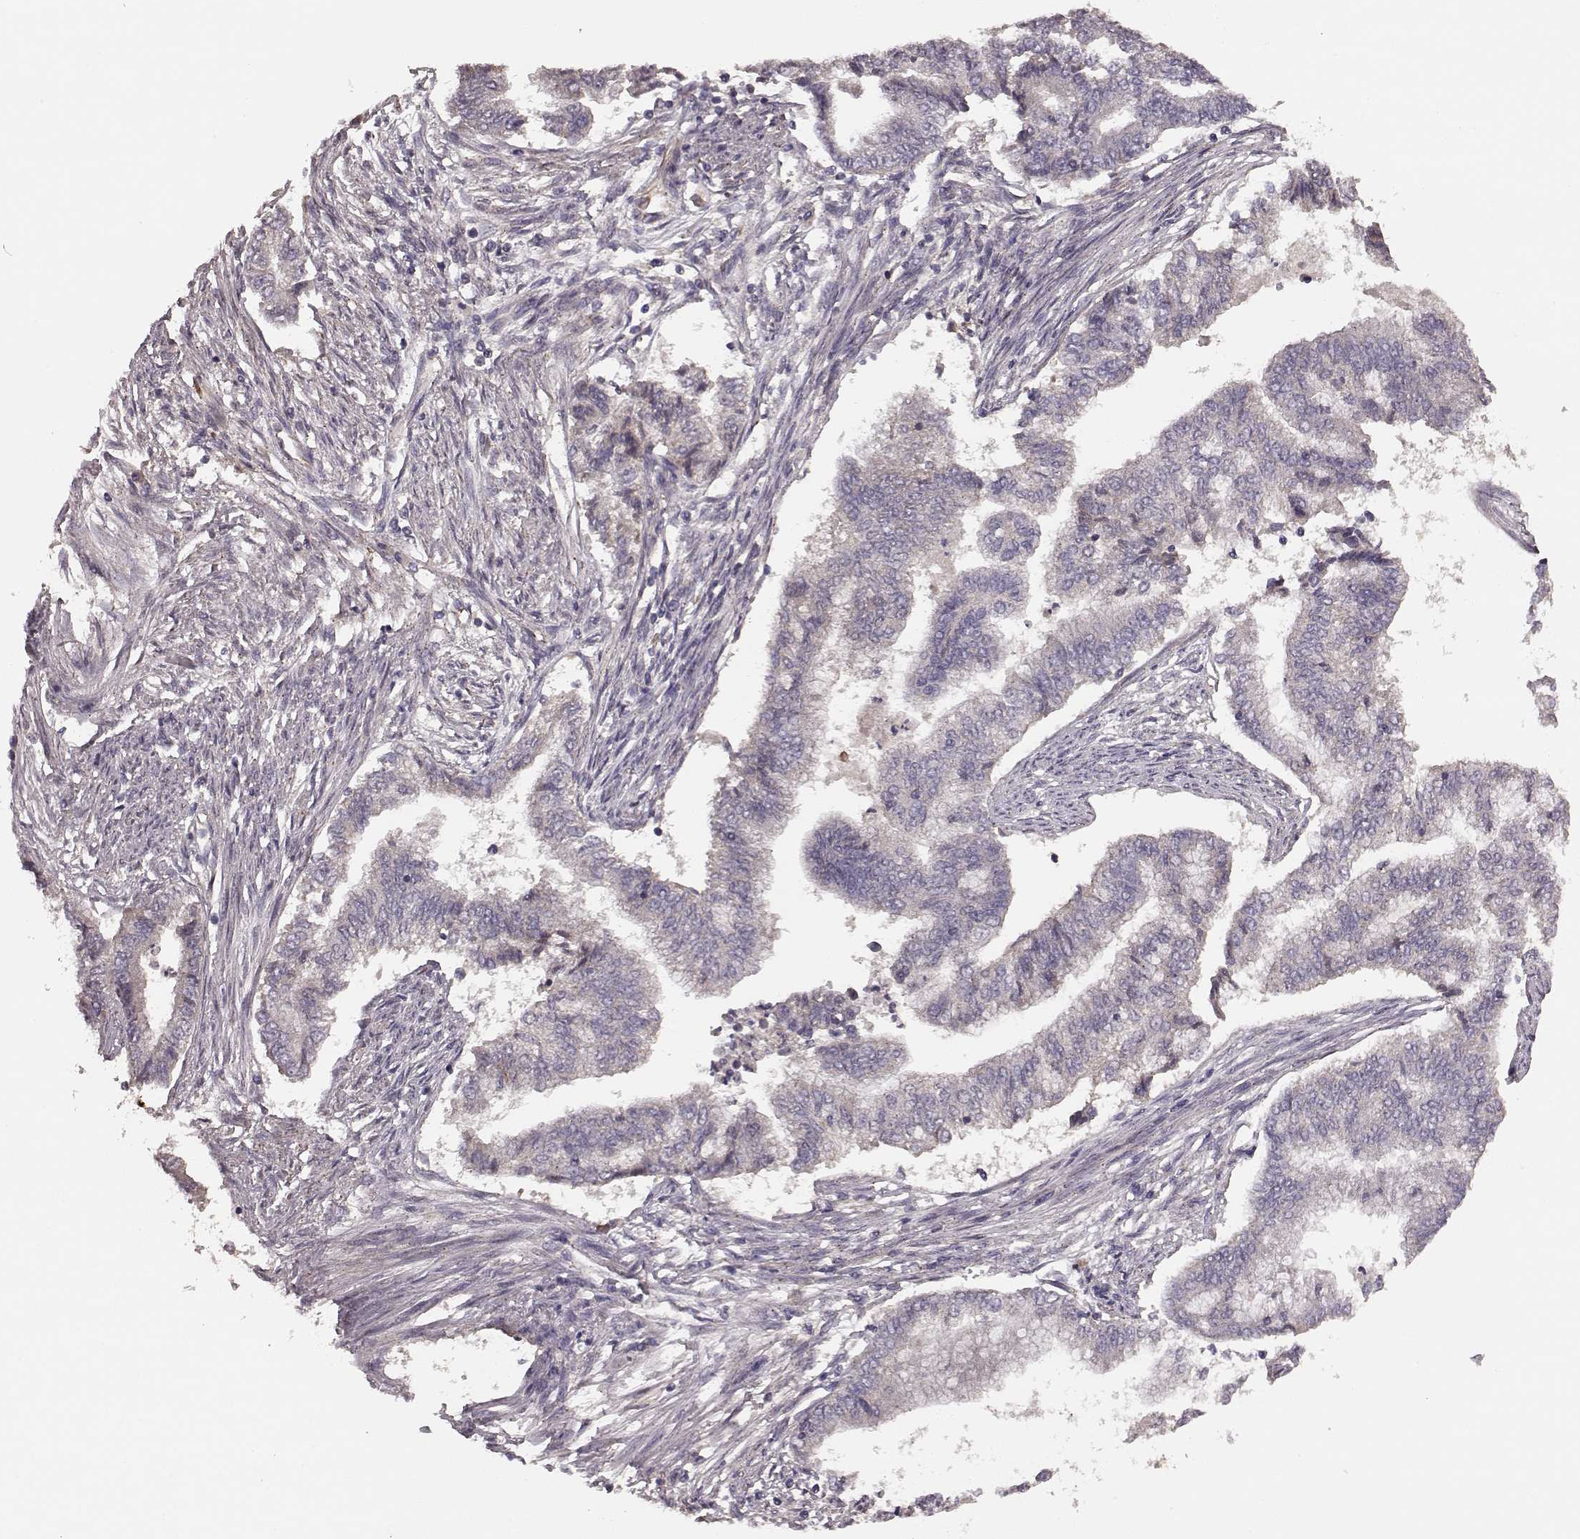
{"staining": {"intensity": "negative", "quantity": "none", "location": "none"}, "tissue": "endometrial cancer", "cell_type": "Tumor cells", "image_type": "cancer", "snomed": [{"axis": "morphology", "description": "Adenocarcinoma, NOS"}, {"axis": "topography", "description": "Endometrium"}], "caption": "DAB (3,3'-diaminobenzidine) immunohistochemical staining of adenocarcinoma (endometrial) exhibits no significant expression in tumor cells.", "gene": "NTF3", "patient": {"sex": "female", "age": 65}}